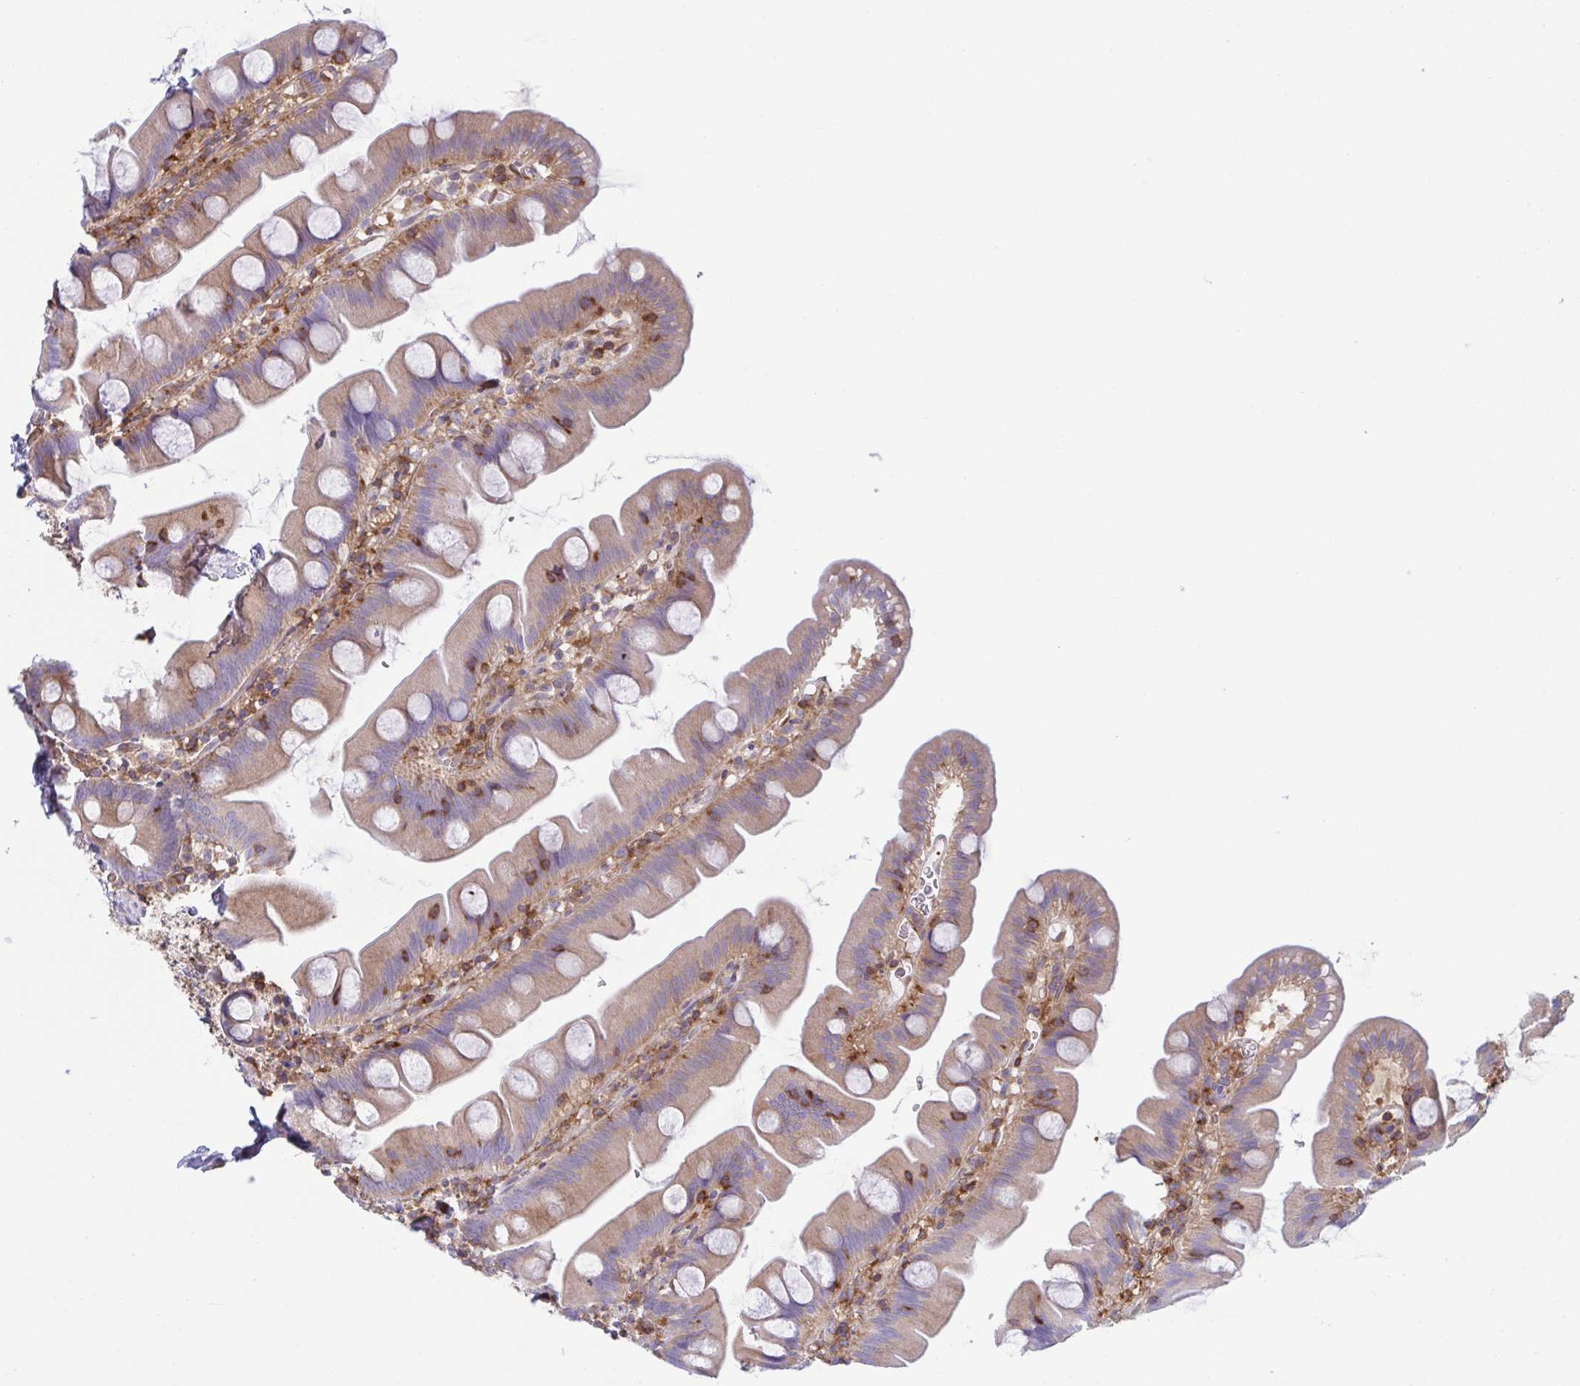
{"staining": {"intensity": "weak", "quantity": "25%-75%", "location": "cytoplasmic/membranous"}, "tissue": "small intestine", "cell_type": "Glandular cells", "image_type": "normal", "snomed": [{"axis": "morphology", "description": "Normal tissue, NOS"}, {"axis": "topography", "description": "Small intestine"}], "caption": "Normal small intestine exhibits weak cytoplasmic/membranous staining in approximately 25%-75% of glandular cells, visualized by immunohistochemistry. The protein of interest is stained brown, and the nuclei are stained in blue (DAB (3,3'-diaminobenzidine) IHC with brightfield microscopy, high magnification).", "gene": "TSC22D3", "patient": {"sex": "female", "age": 68}}